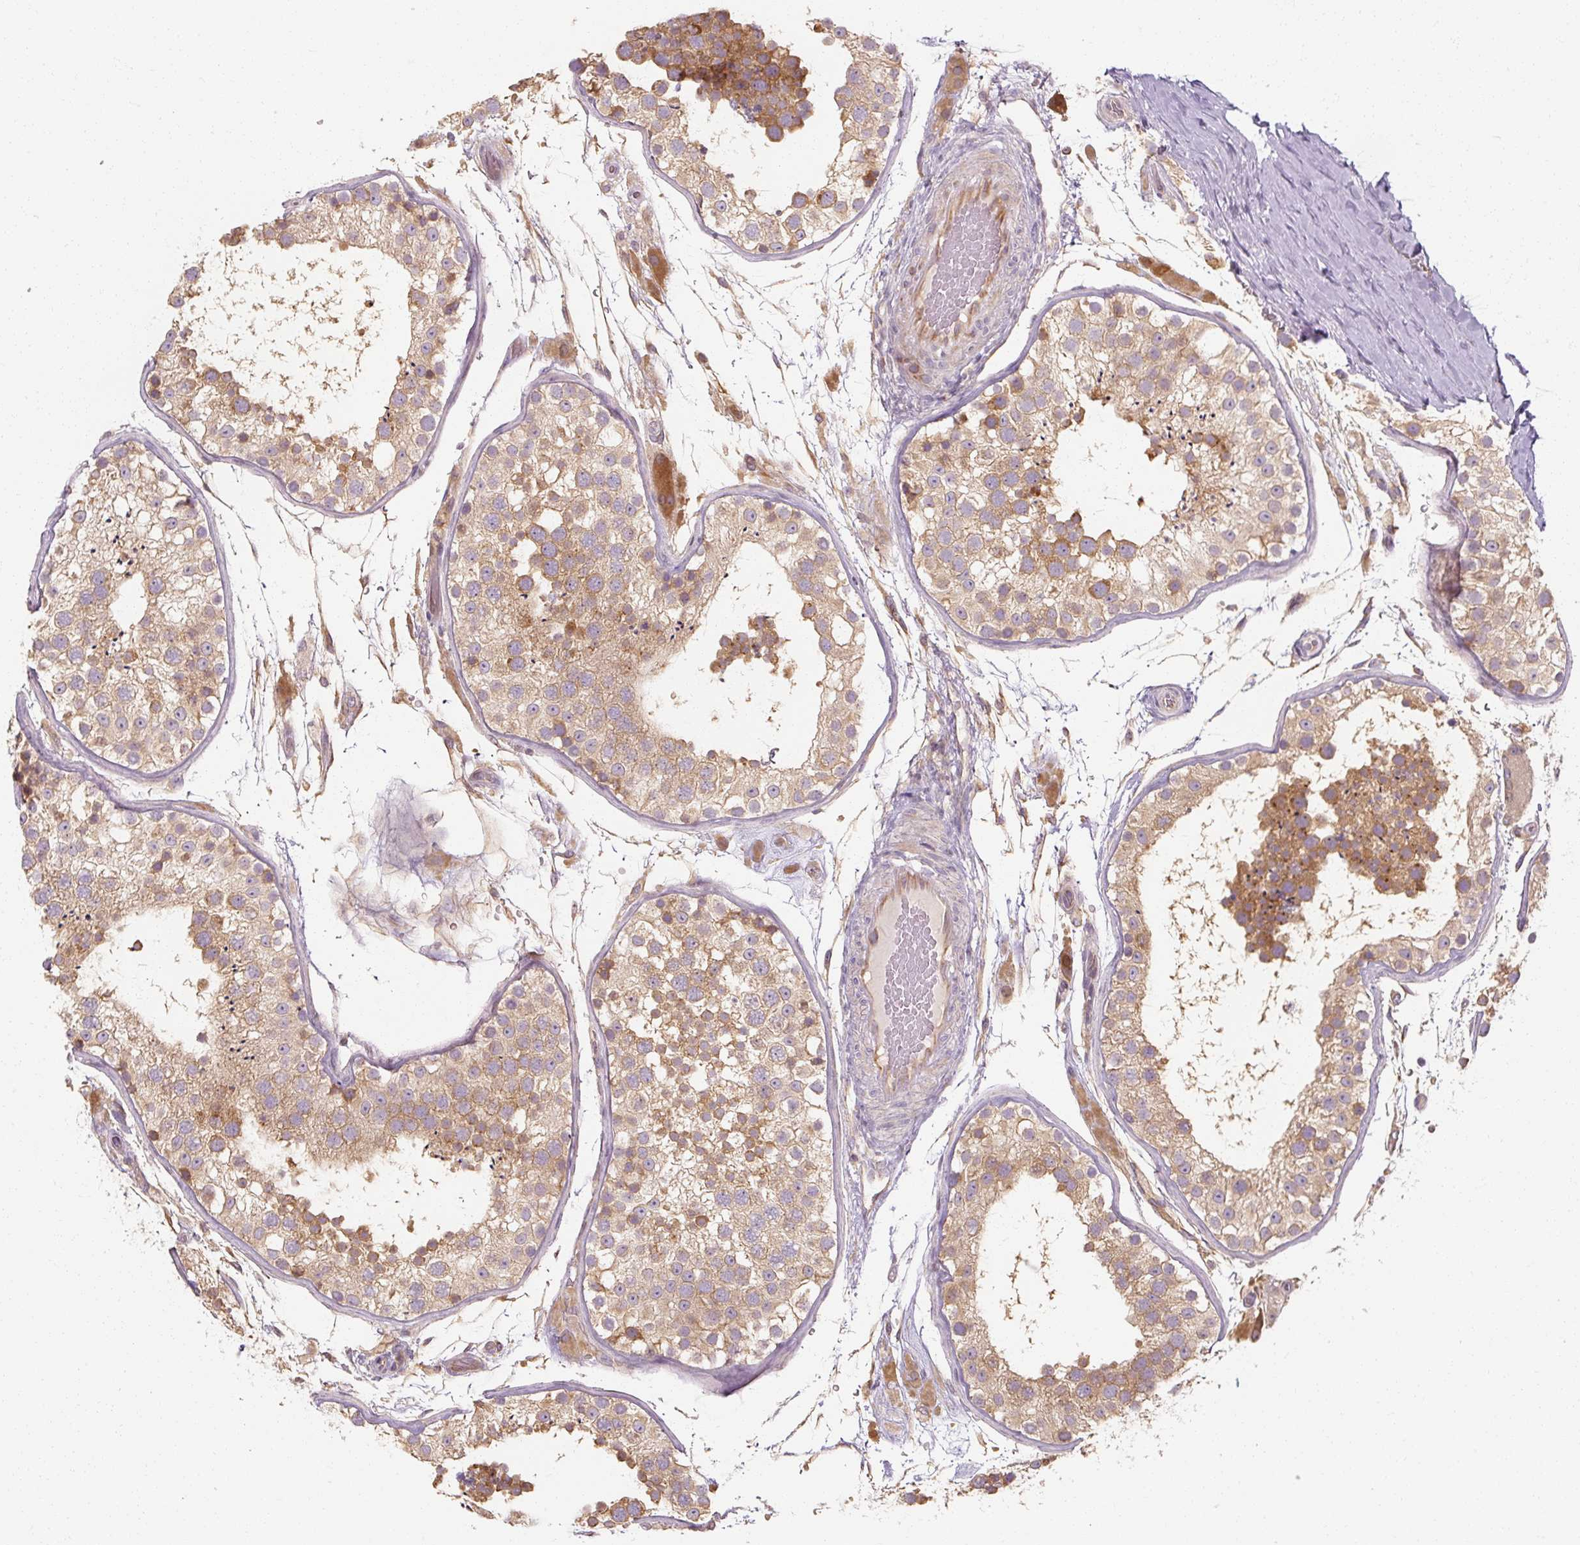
{"staining": {"intensity": "moderate", "quantity": "25%-75%", "location": "cytoplasmic/membranous"}, "tissue": "testis", "cell_type": "Cells in seminiferous ducts", "image_type": "normal", "snomed": [{"axis": "morphology", "description": "Normal tissue, NOS"}, {"axis": "topography", "description": "Testis"}], "caption": "A brown stain shows moderate cytoplasmic/membranous expression of a protein in cells in seminiferous ducts of unremarkable testis.", "gene": "RB1CC1", "patient": {"sex": "male", "age": 26}}